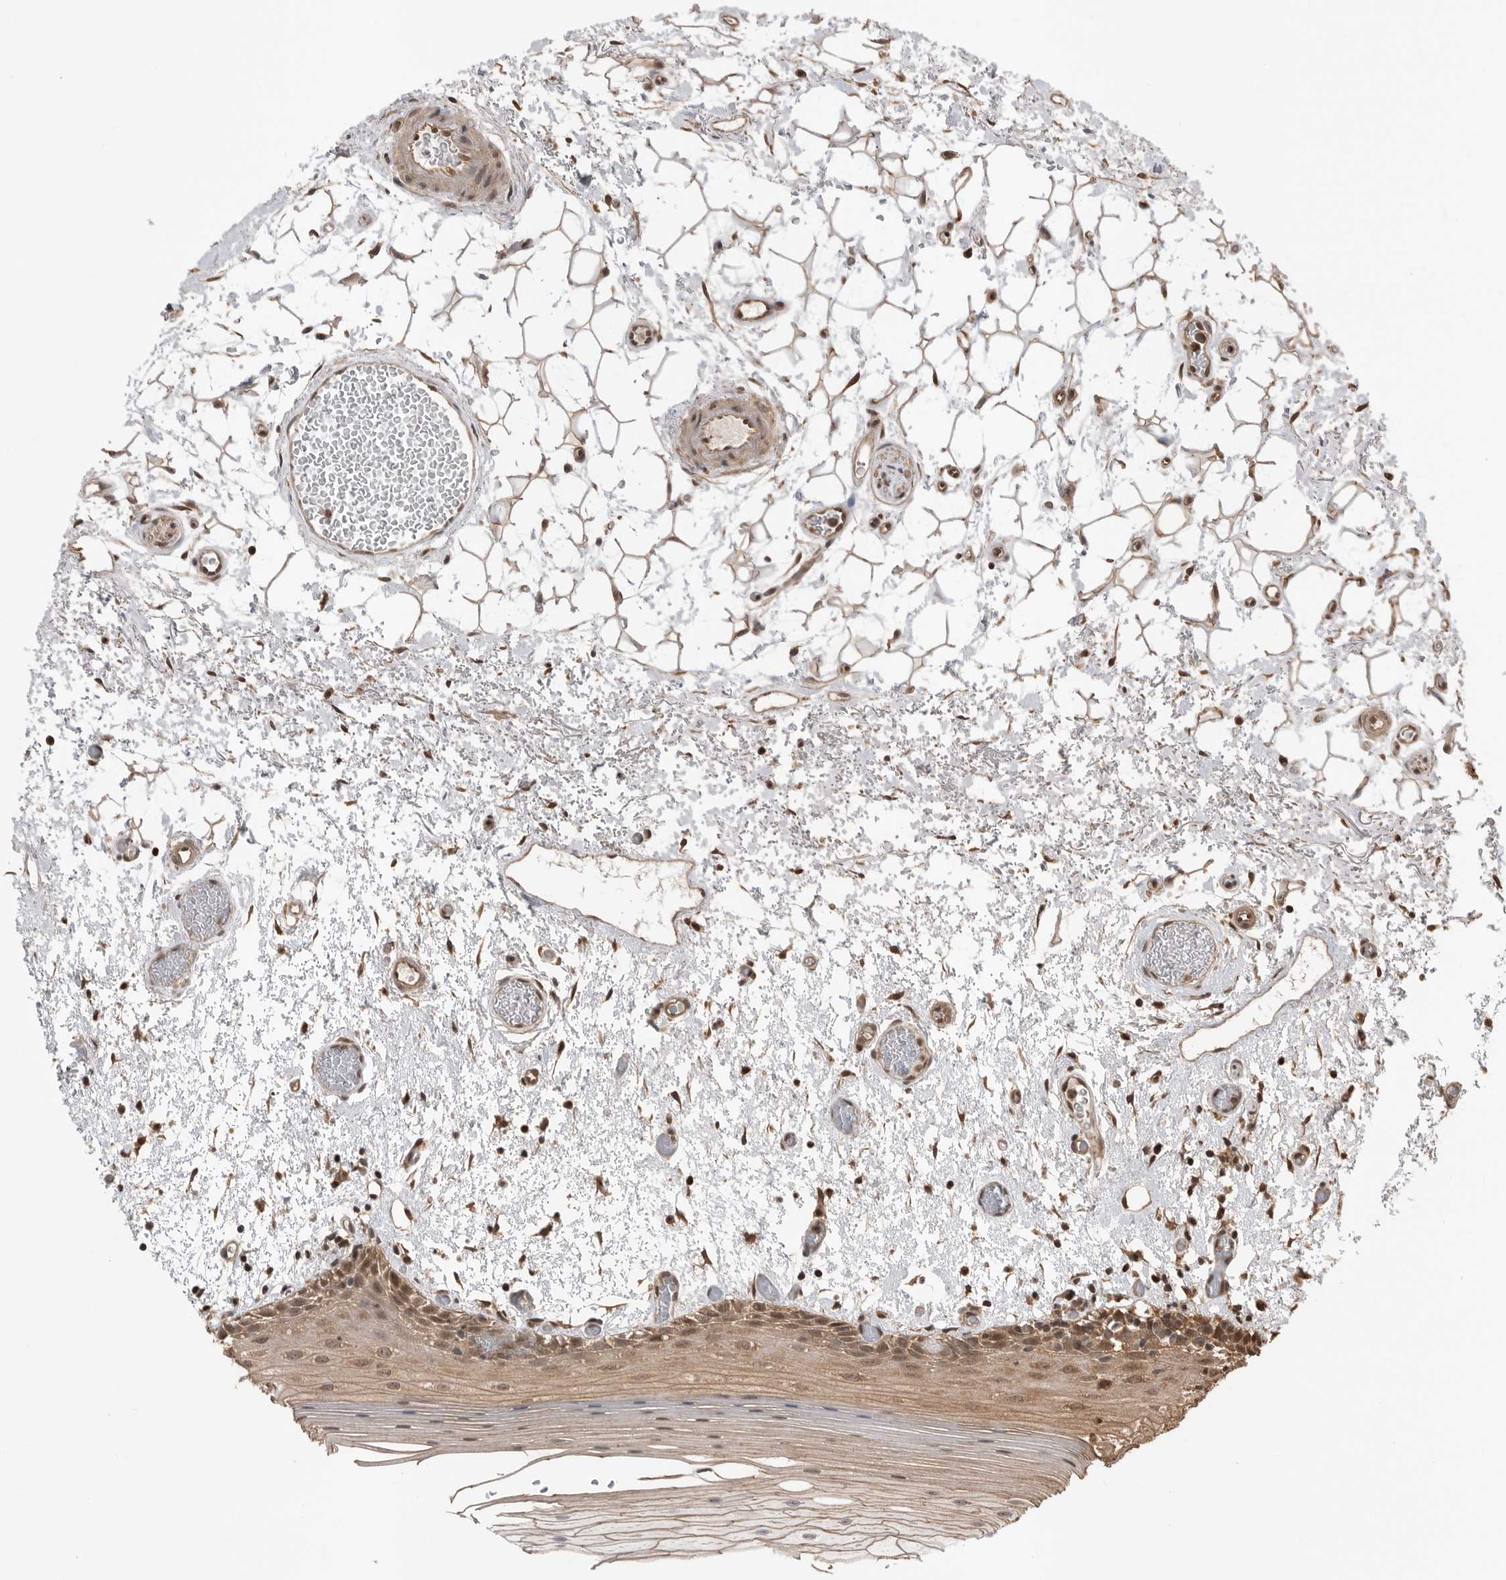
{"staining": {"intensity": "moderate", "quantity": ">75%", "location": "cytoplasmic/membranous,nuclear"}, "tissue": "oral mucosa", "cell_type": "Squamous epithelial cells", "image_type": "normal", "snomed": [{"axis": "morphology", "description": "Normal tissue, NOS"}, {"axis": "topography", "description": "Oral tissue"}], "caption": "IHC photomicrograph of normal oral mucosa: oral mucosa stained using immunohistochemistry (IHC) shows medium levels of moderate protein expression localized specifically in the cytoplasmic/membranous,nuclear of squamous epithelial cells, appearing as a cytoplasmic/membranous,nuclear brown color.", "gene": "PEAK1", "patient": {"sex": "male", "age": 52}}